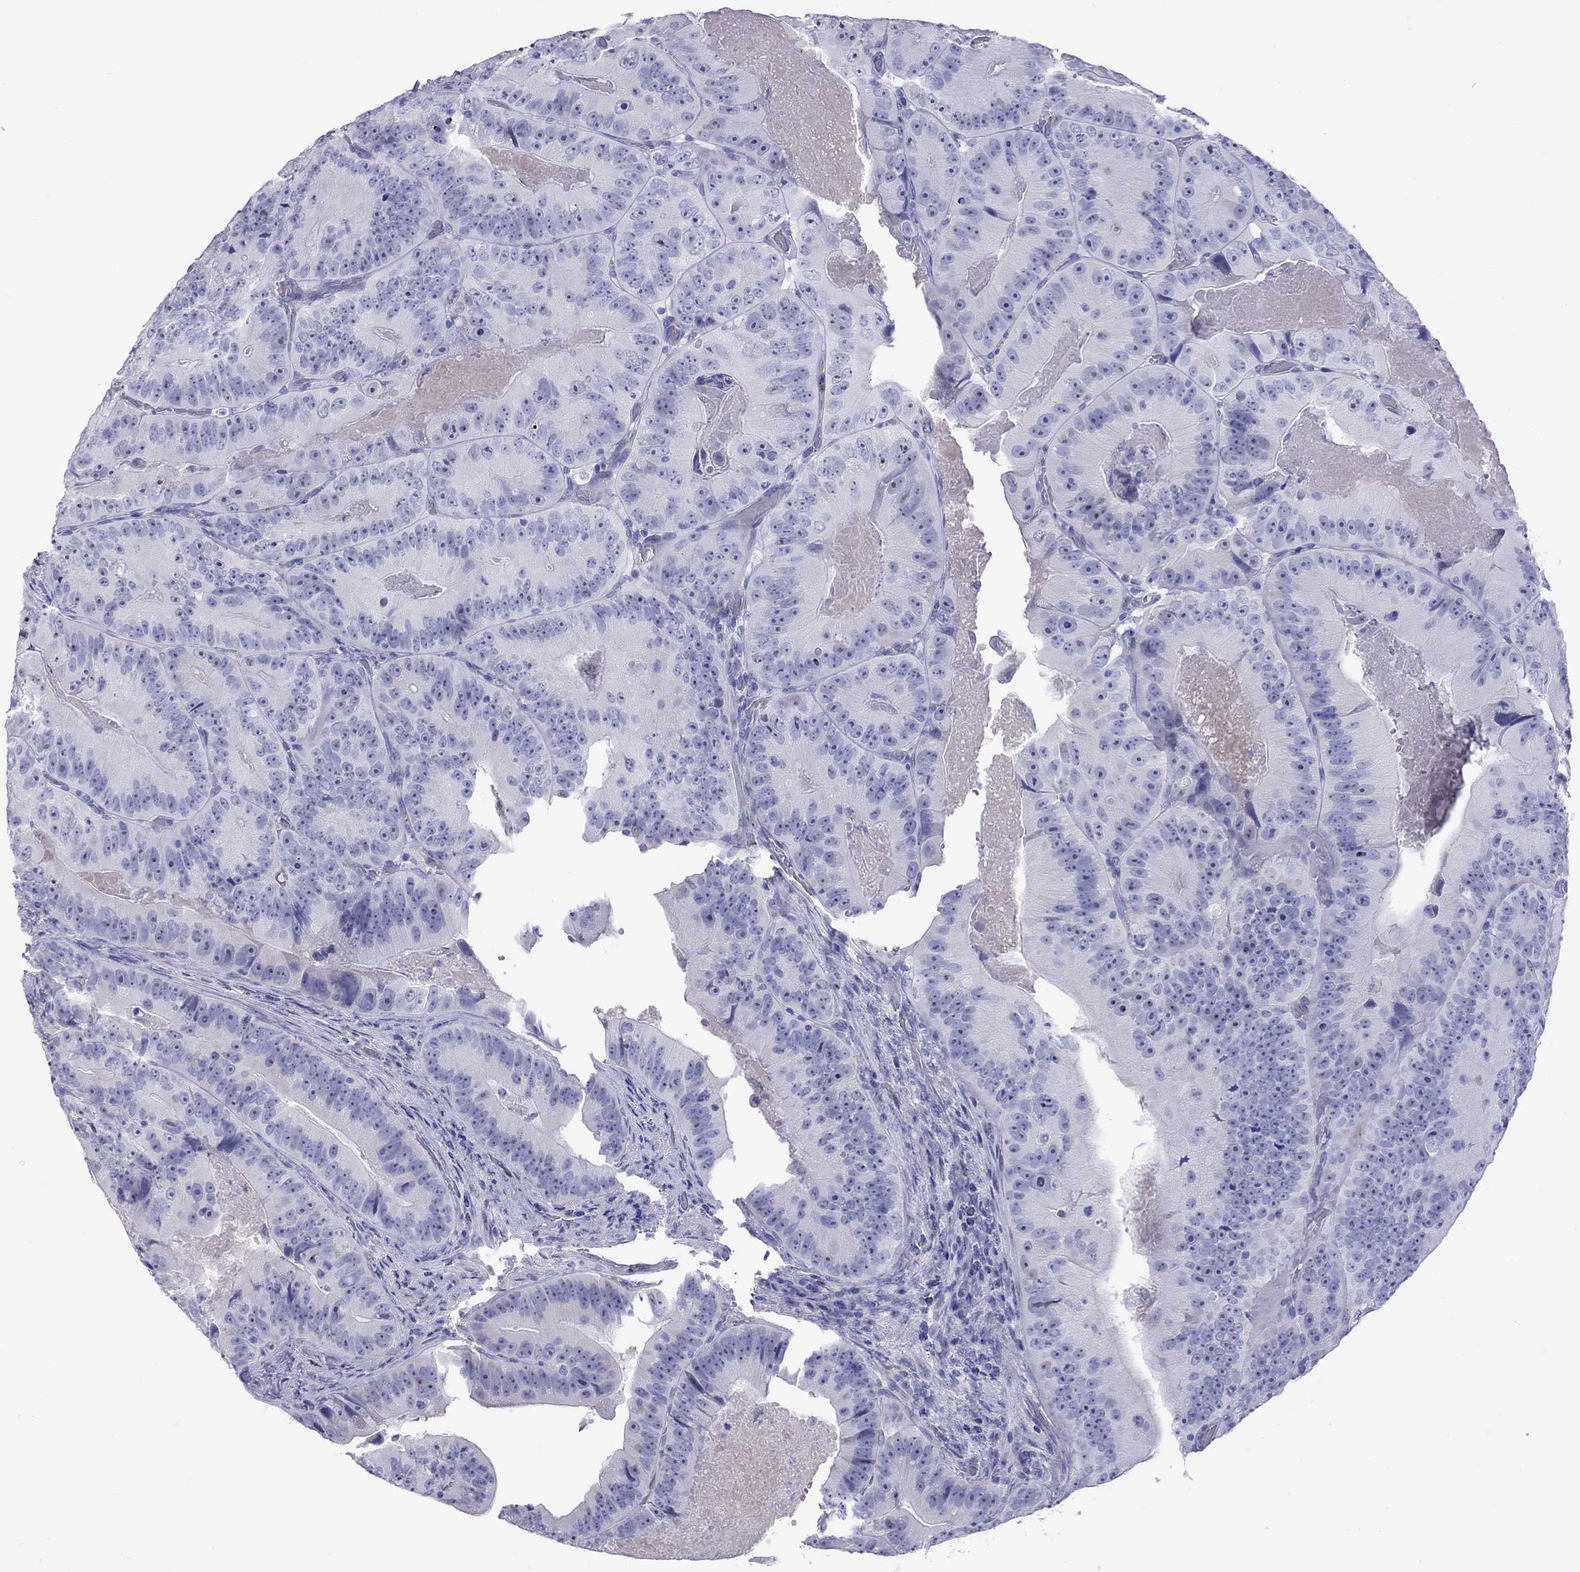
{"staining": {"intensity": "negative", "quantity": "none", "location": "none"}, "tissue": "colorectal cancer", "cell_type": "Tumor cells", "image_type": "cancer", "snomed": [{"axis": "morphology", "description": "Adenocarcinoma, NOS"}, {"axis": "topography", "description": "Colon"}], "caption": "High magnification brightfield microscopy of colorectal adenocarcinoma stained with DAB (3,3'-diaminobenzidine) (brown) and counterstained with hematoxylin (blue): tumor cells show no significant expression.", "gene": "STAG3", "patient": {"sex": "female", "age": 86}}